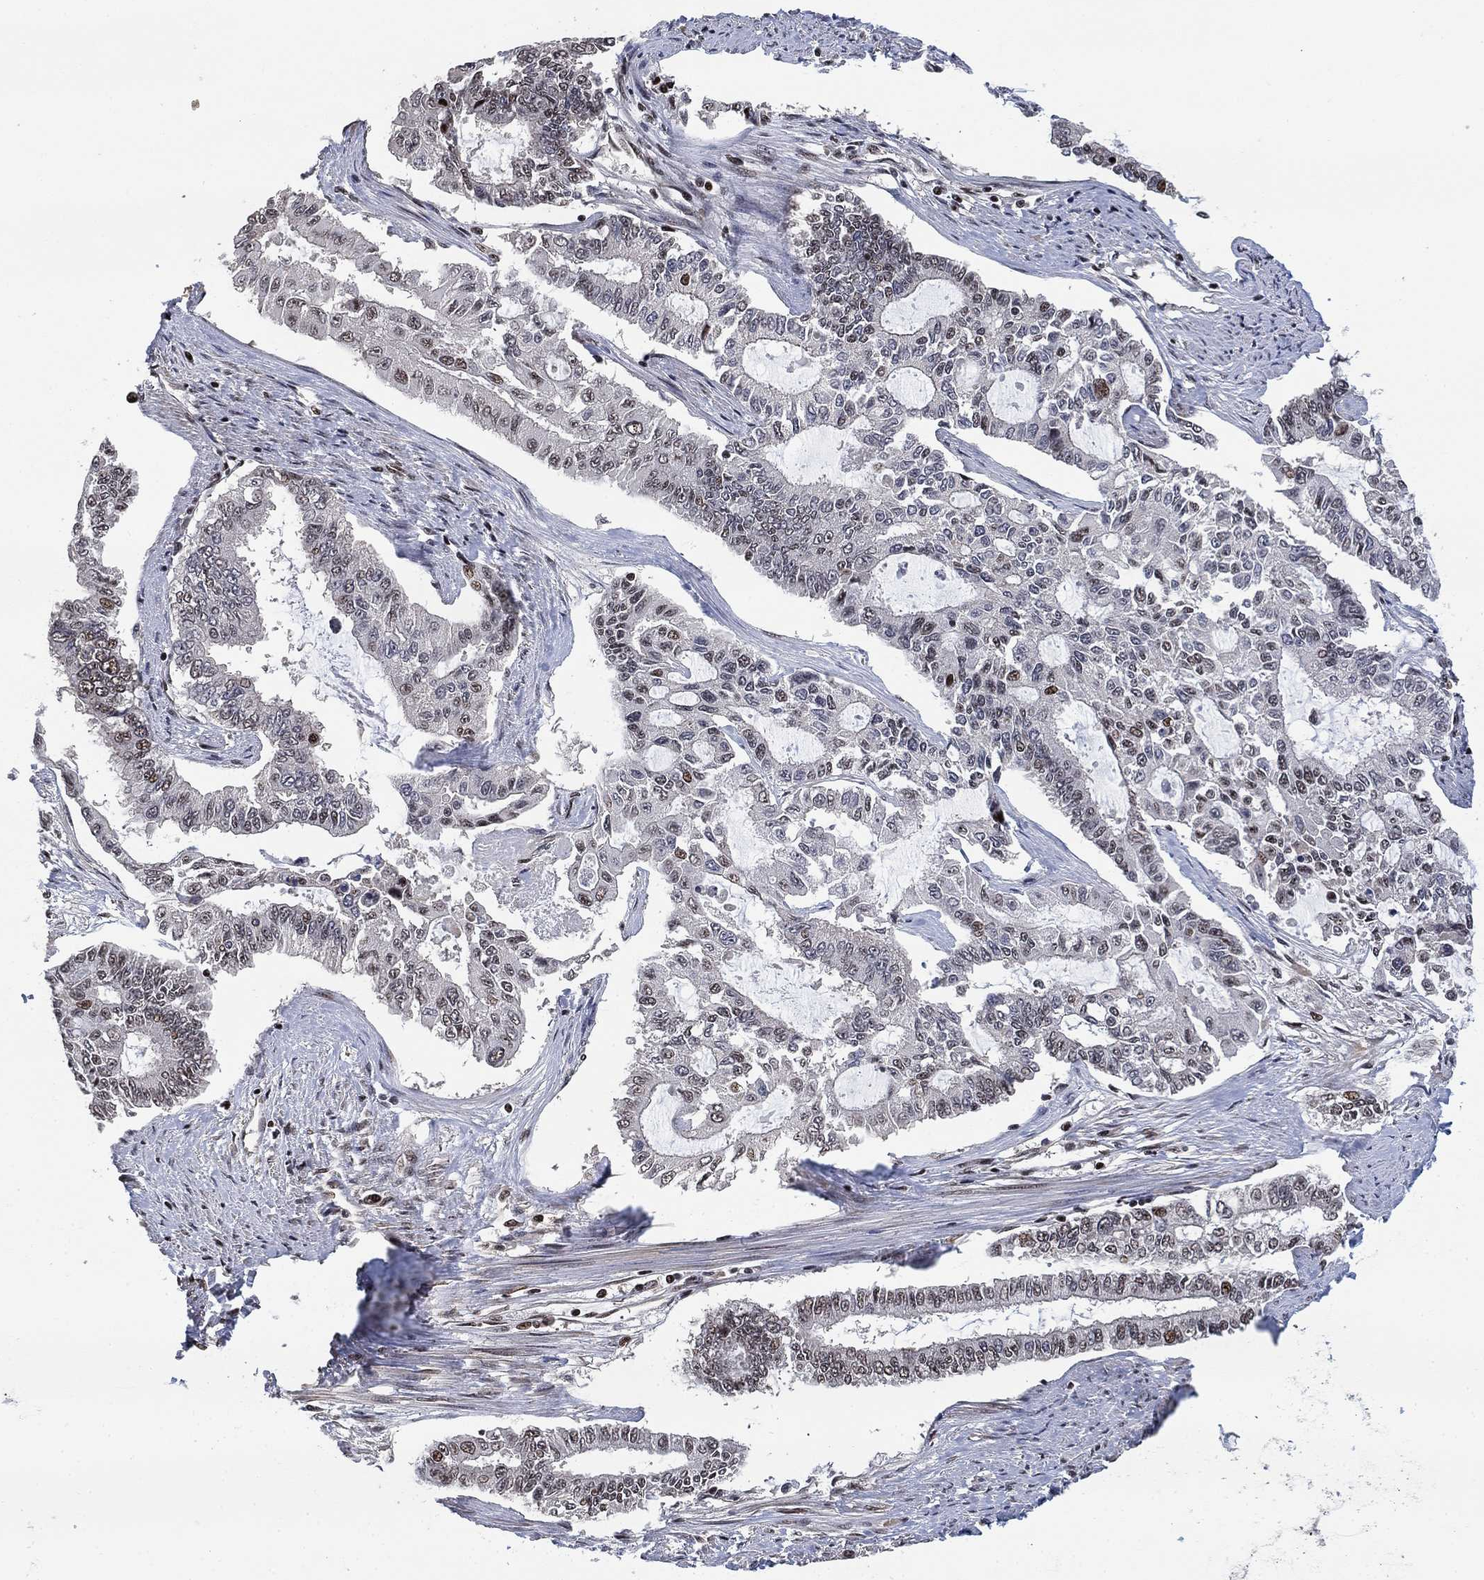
{"staining": {"intensity": "moderate", "quantity": "<25%", "location": "nuclear"}, "tissue": "endometrial cancer", "cell_type": "Tumor cells", "image_type": "cancer", "snomed": [{"axis": "morphology", "description": "Adenocarcinoma, NOS"}, {"axis": "topography", "description": "Uterus"}], "caption": "Protein expression analysis of human endometrial cancer (adenocarcinoma) reveals moderate nuclear staining in approximately <25% of tumor cells. Nuclei are stained in blue.", "gene": "ZSCAN30", "patient": {"sex": "female", "age": 59}}